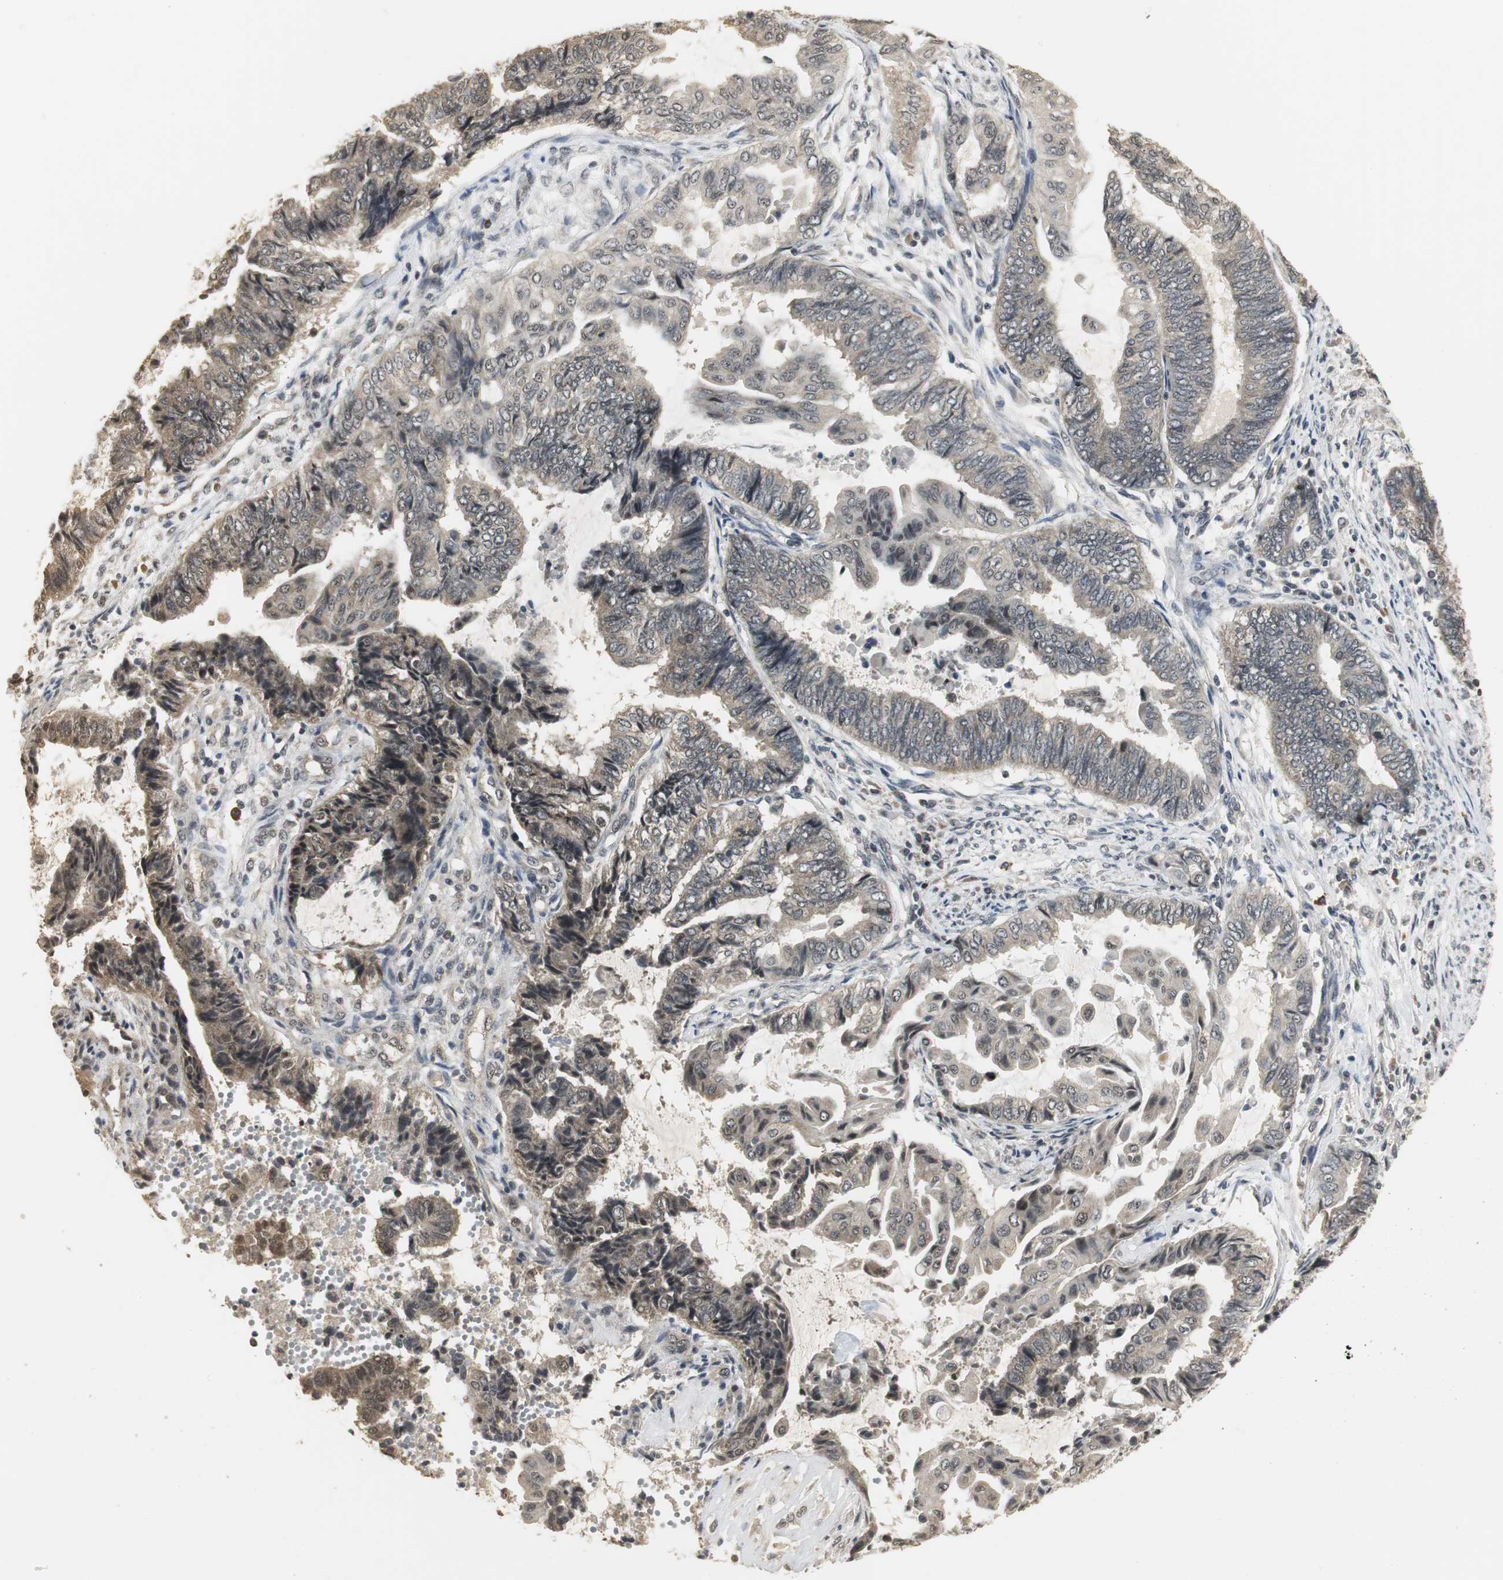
{"staining": {"intensity": "weak", "quantity": "25%-75%", "location": "cytoplasmic/membranous"}, "tissue": "endometrial cancer", "cell_type": "Tumor cells", "image_type": "cancer", "snomed": [{"axis": "morphology", "description": "Adenocarcinoma, NOS"}, {"axis": "topography", "description": "Uterus"}, {"axis": "topography", "description": "Endometrium"}], "caption": "Immunohistochemistry of endometrial cancer reveals low levels of weak cytoplasmic/membranous staining in approximately 25%-75% of tumor cells.", "gene": "ELOA", "patient": {"sex": "female", "age": 70}}